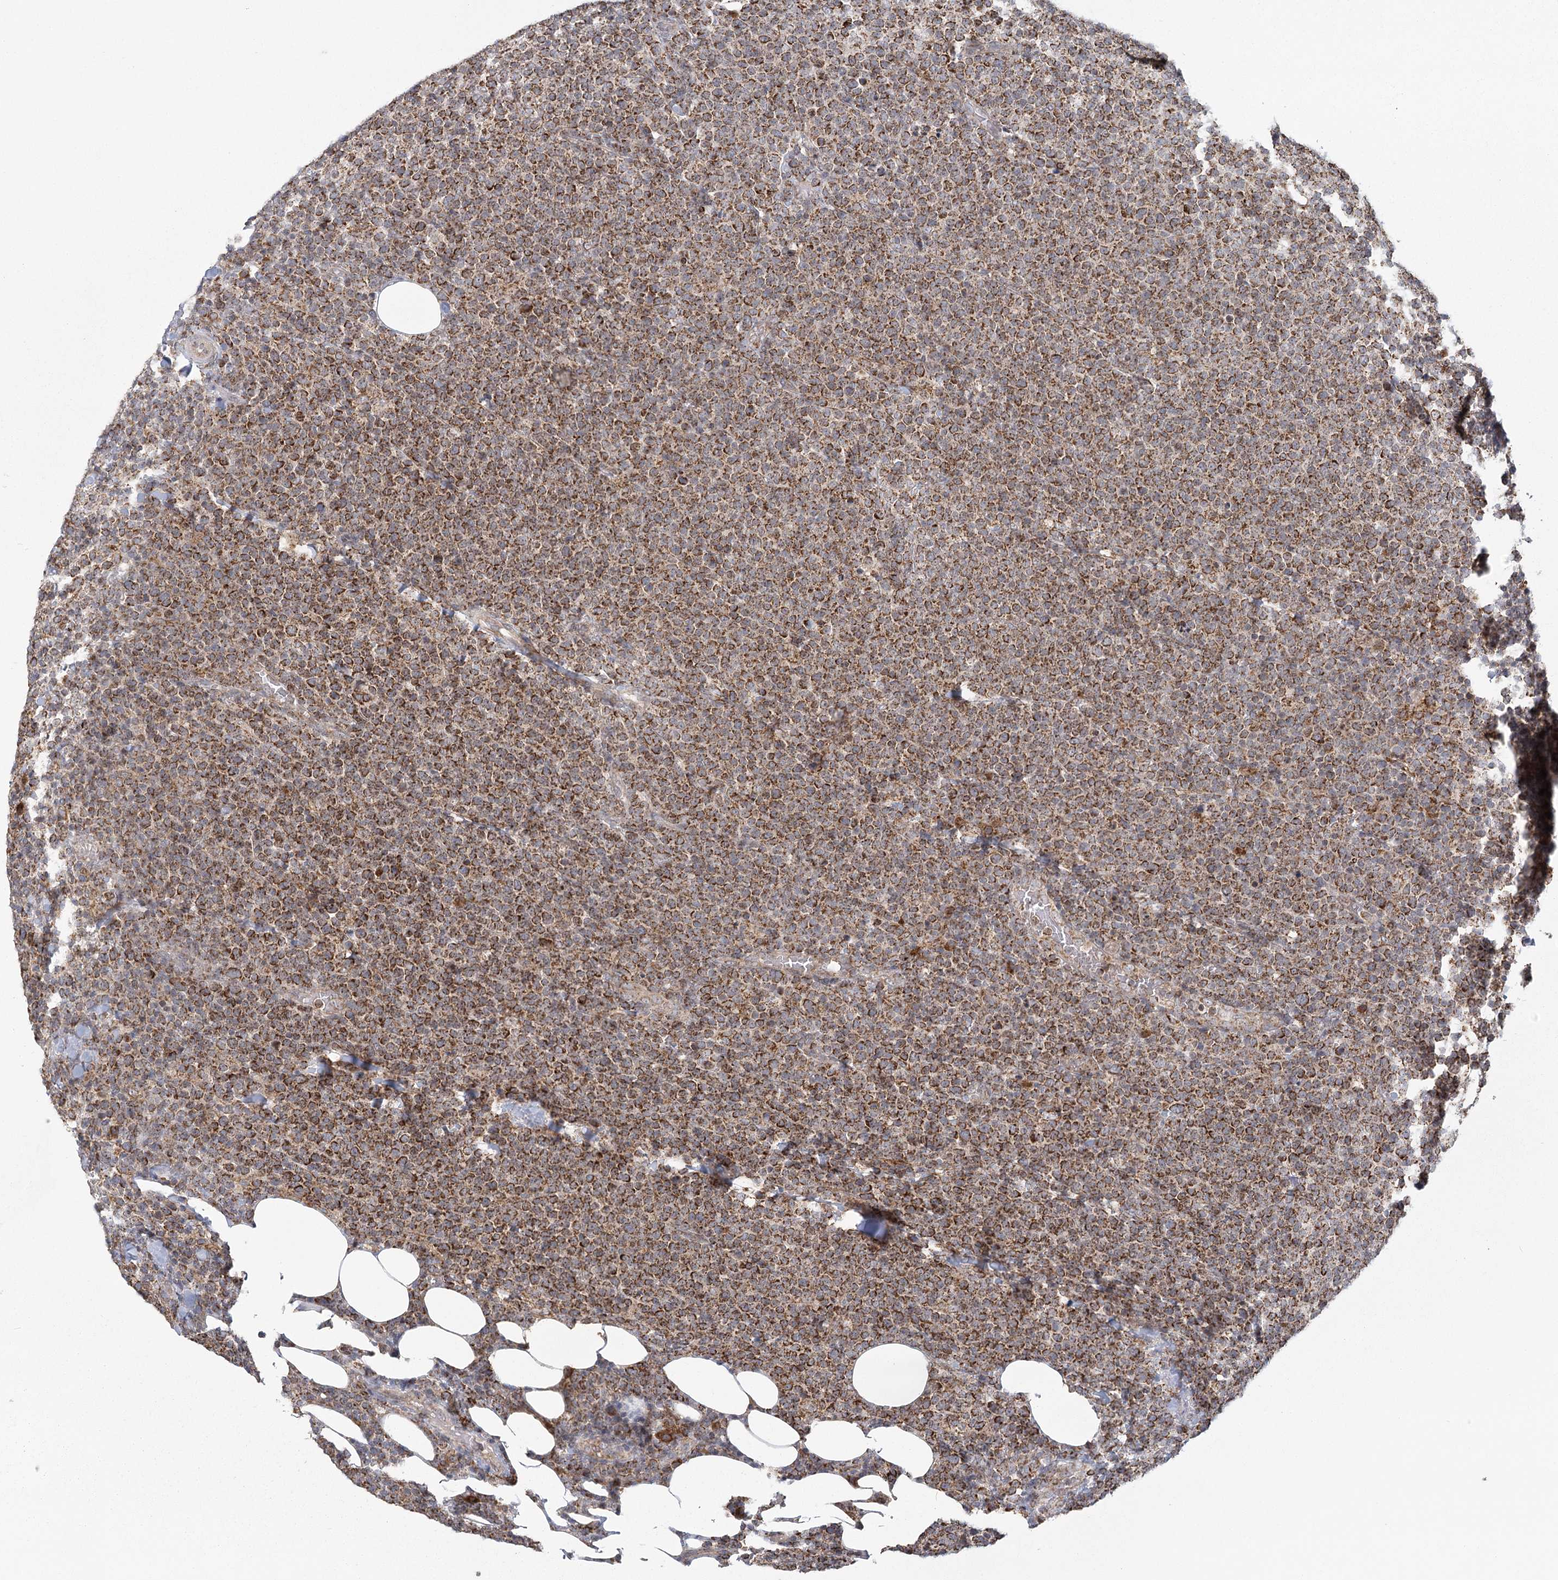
{"staining": {"intensity": "moderate", "quantity": ">75%", "location": "cytoplasmic/membranous"}, "tissue": "lymphoma", "cell_type": "Tumor cells", "image_type": "cancer", "snomed": [{"axis": "morphology", "description": "Malignant lymphoma, non-Hodgkin's type, High grade"}, {"axis": "topography", "description": "Lymph node"}], "caption": "Immunohistochemistry (IHC) image of neoplastic tissue: high-grade malignant lymphoma, non-Hodgkin's type stained using IHC exhibits medium levels of moderate protein expression localized specifically in the cytoplasmic/membranous of tumor cells, appearing as a cytoplasmic/membranous brown color.", "gene": "LACTB", "patient": {"sex": "male", "age": 61}}